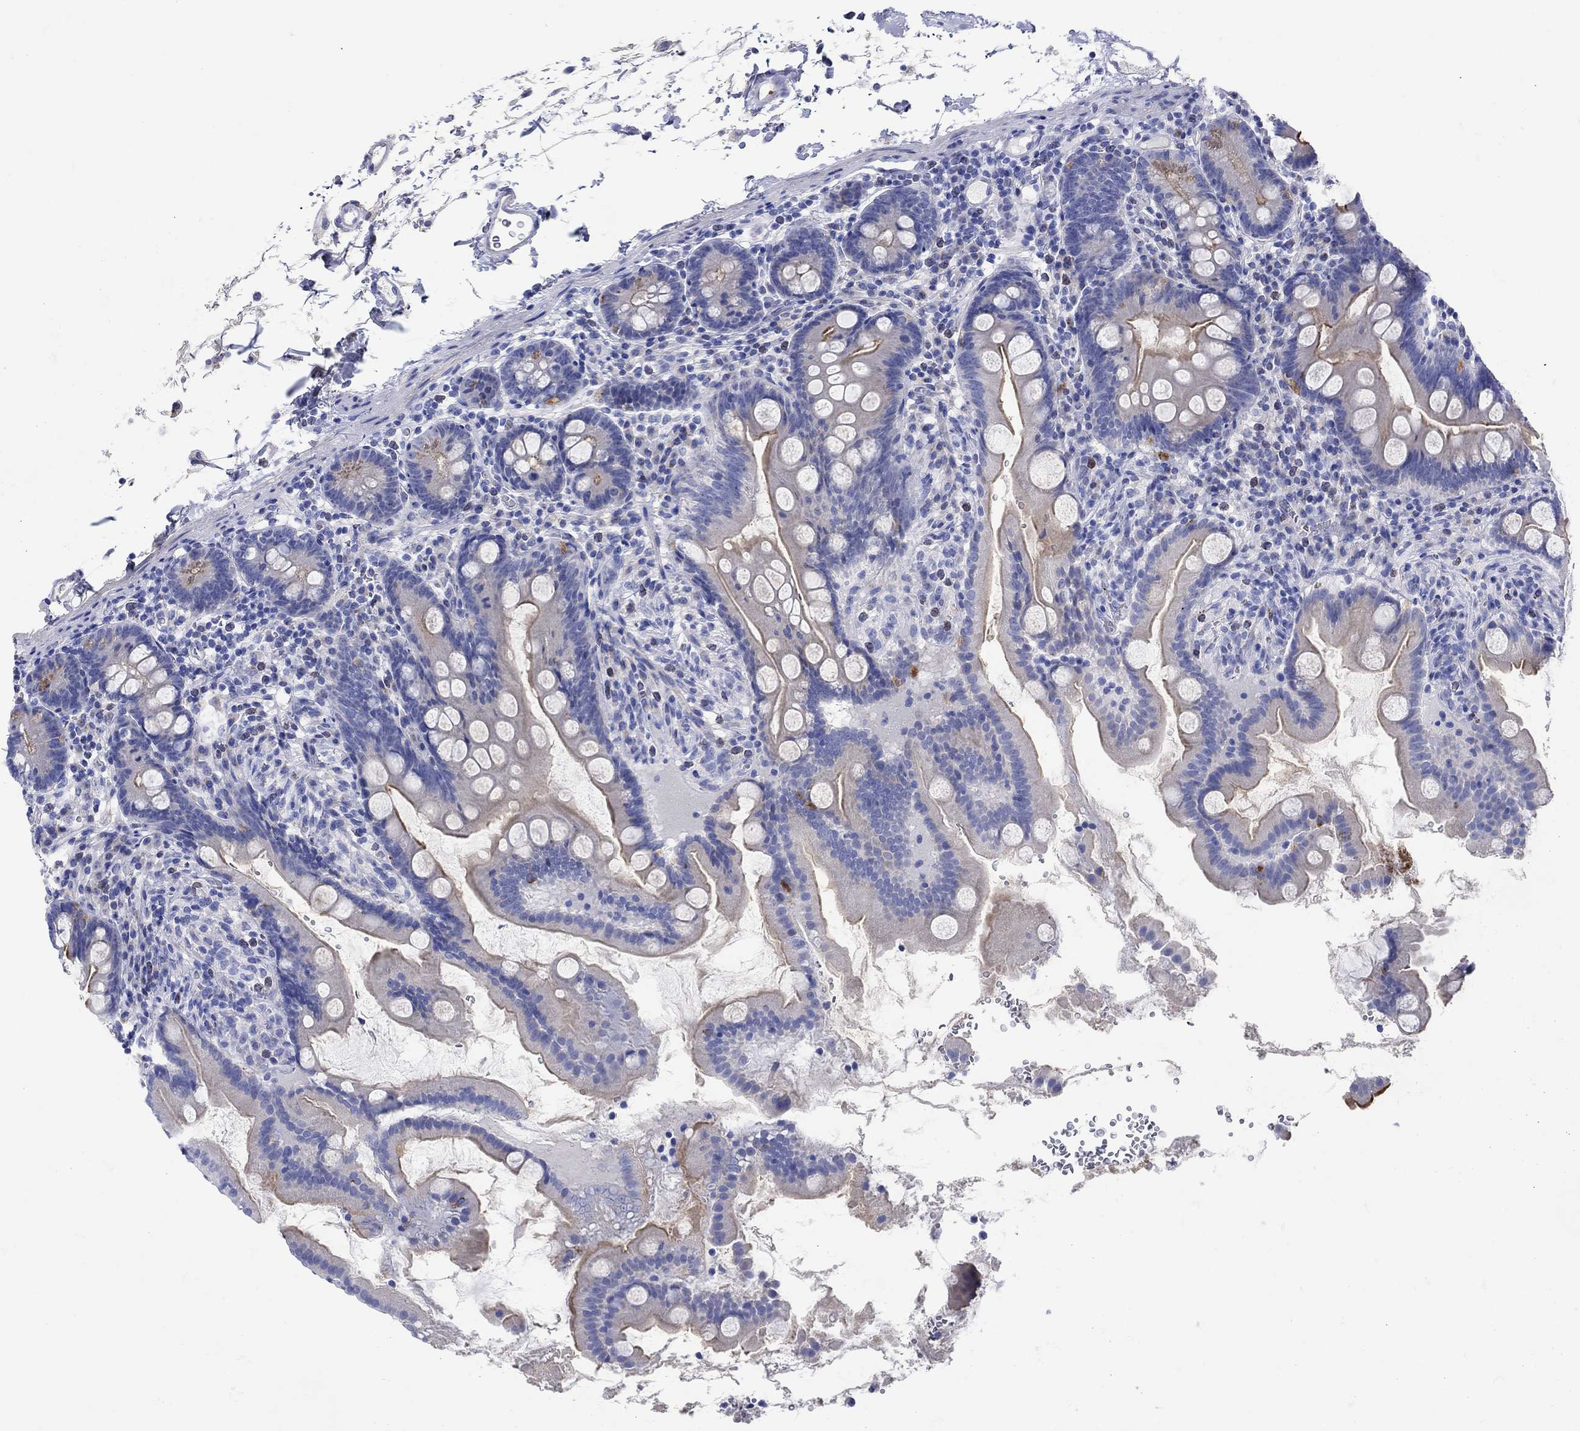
{"staining": {"intensity": "moderate", "quantity": "<25%", "location": "cytoplasmic/membranous"}, "tissue": "small intestine", "cell_type": "Glandular cells", "image_type": "normal", "snomed": [{"axis": "morphology", "description": "Normal tissue, NOS"}, {"axis": "topography", "description": "Small intestine"}], "caption": "This micrograph reveals immunohistochemistry staining of normal small intestine, with low moderate cytoplasmic/membranous staining in approximately <25% of glandular cells.", "gene": "ANKMY1", "patient": {"sex": "female", "age": 44}}